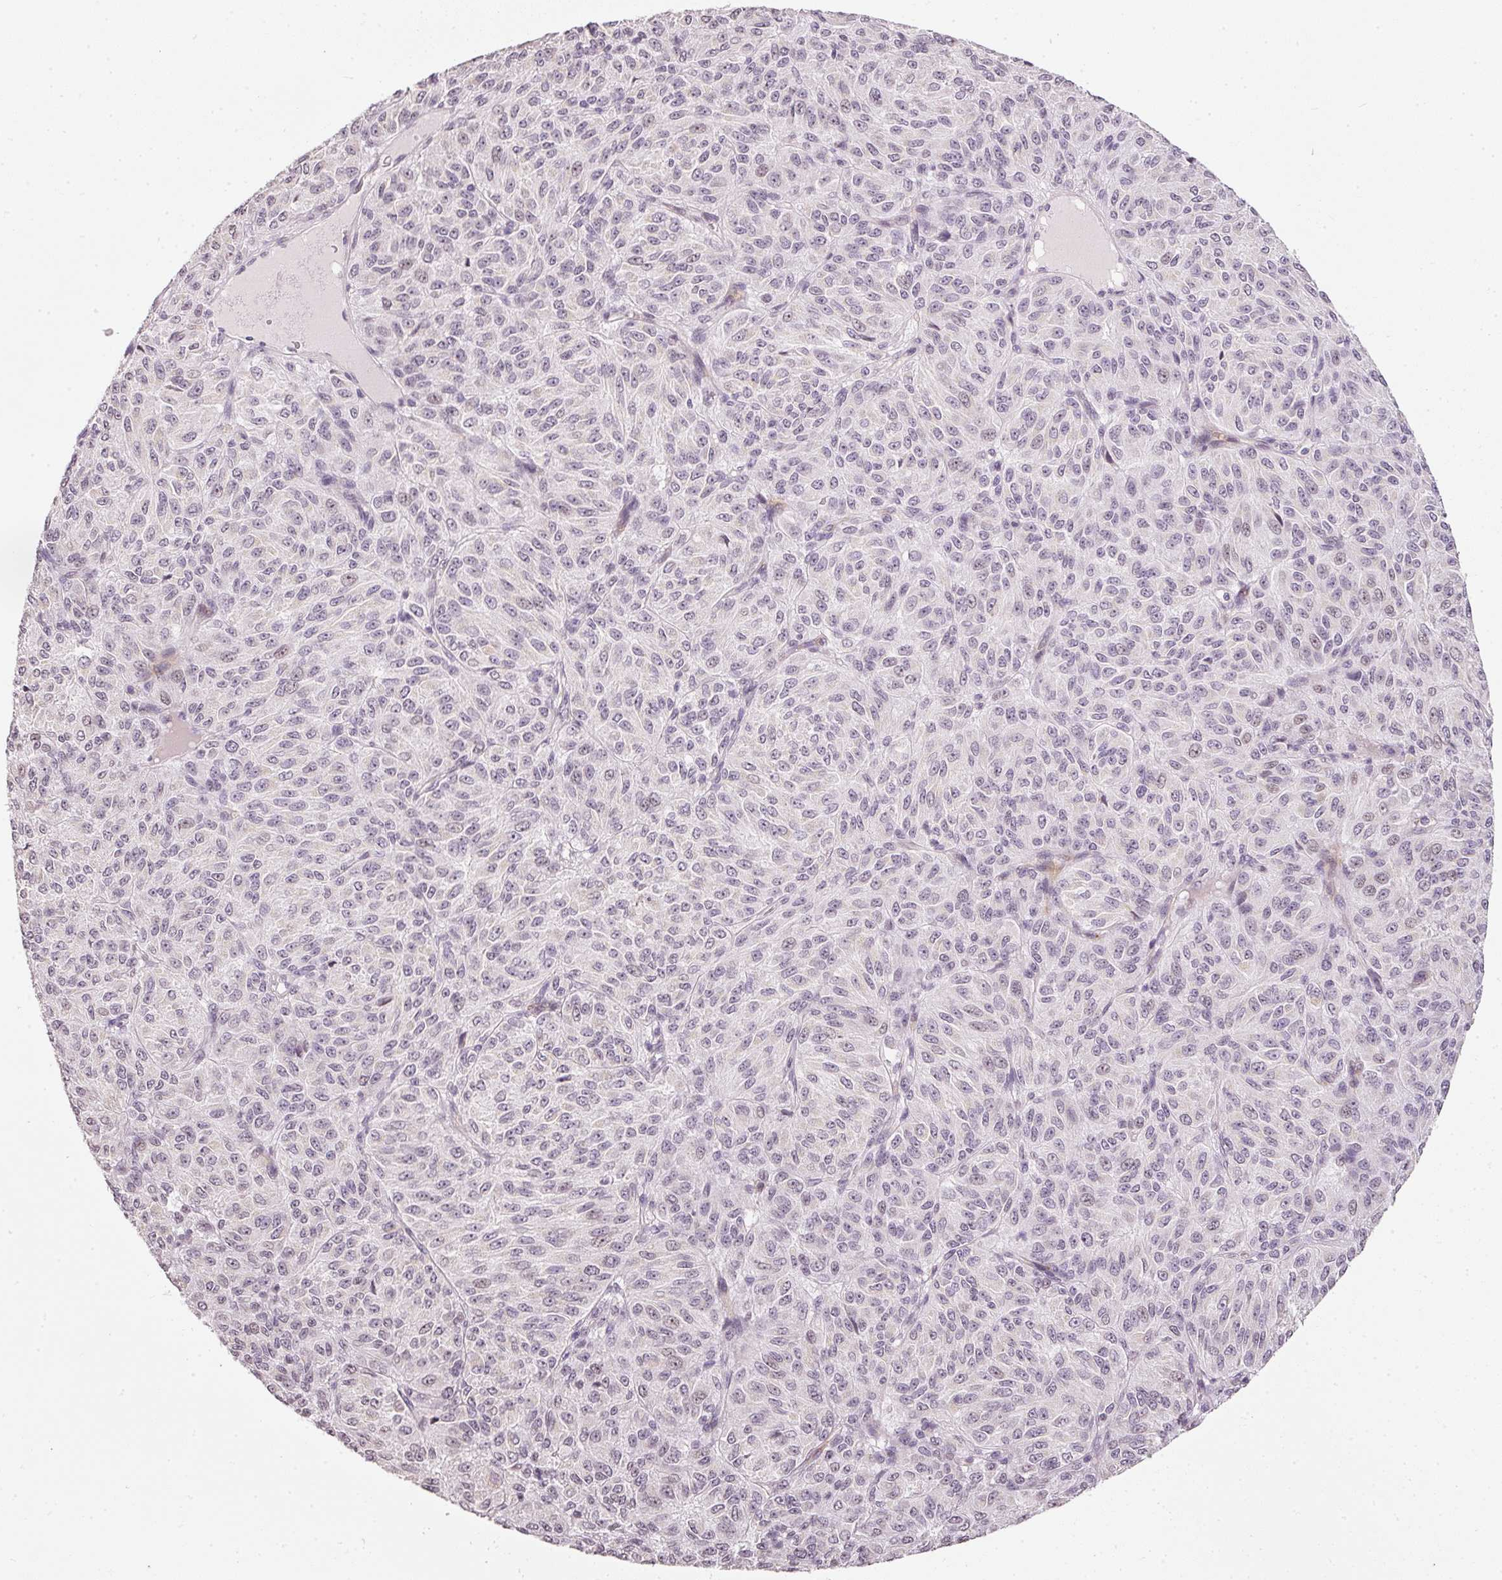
{"staining": {"intensity": "weak", "quantity": "<25%", "location": "nuclear"}, "tissue": "melanoma", "cell_type": "Tumor cells", "image_type": "cancer", "snomed": [{"axis": "morphology", "description": "Malignant melanoma, Metastatic site"}, {"axis": "topography", "description": "Brain"}], "caption": "A high-resolution histopathology image shows immunohistochemistry (IHC) staining of malignant melanoma (metastatic site), which exhibits no significant expression in tumor cells.", "gene": "NRDE2", "patient": {"sex": "female", "age": 56}}